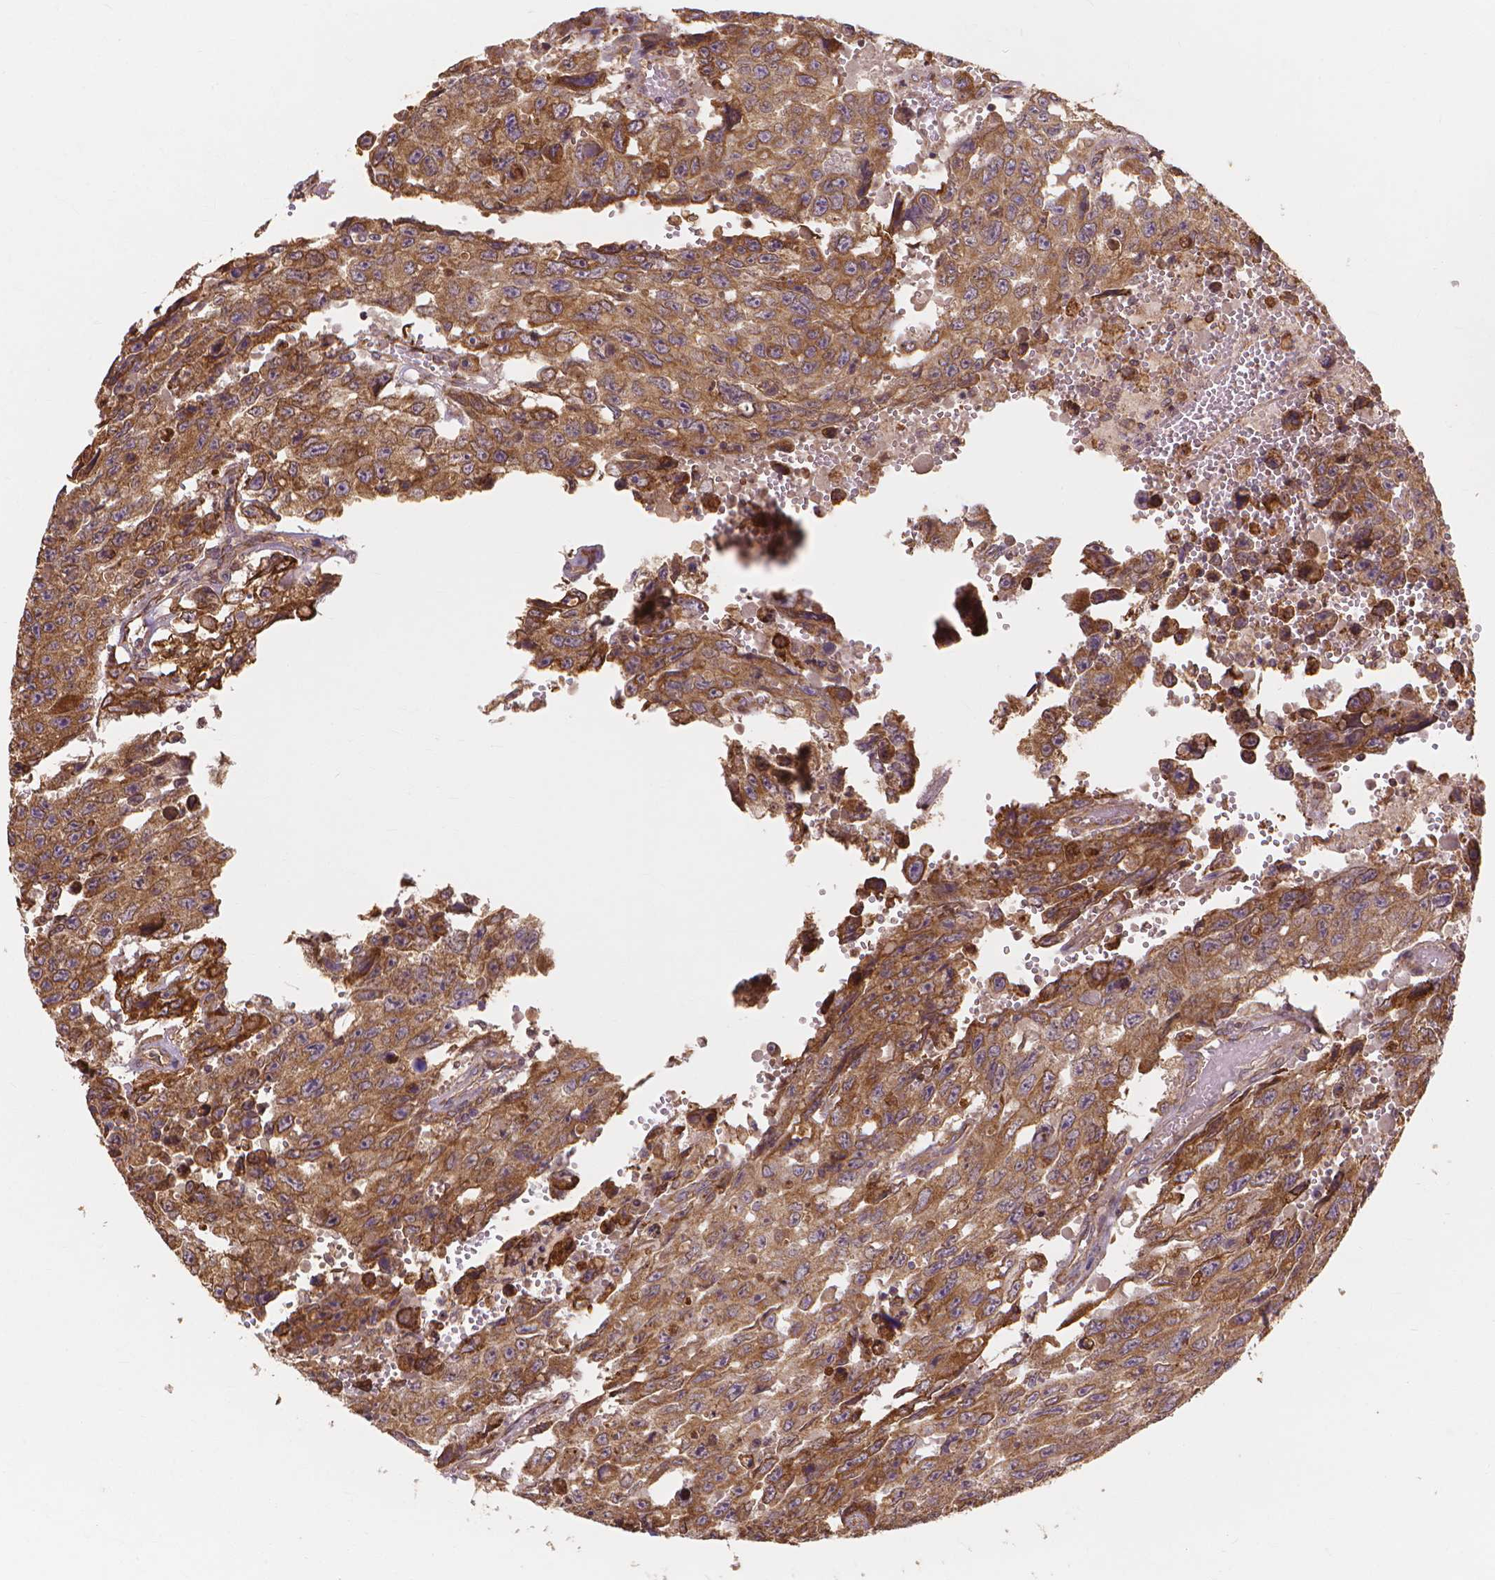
{"staining": {"intensity": "moderate", "quantity": ">75%", "location": "cytoplasmic/membranous"}, "tissue": "testis cancer", "cell_type": "Tumor cells", "image_type": "cancer", "snomed": [{"axis": "morphology", "description": "Seminoma, NOS"}, {"axis": "topography", "description": "Testis"}], "caption": "DAB immunohistochemical staining of testis cancer (seminoma) demonstrates moderate cytoplasmic/membranous protein positivity in about >75% of tumor cells.", "gene": "TAB2", "patient": {"sex": "male", "age": 26}}